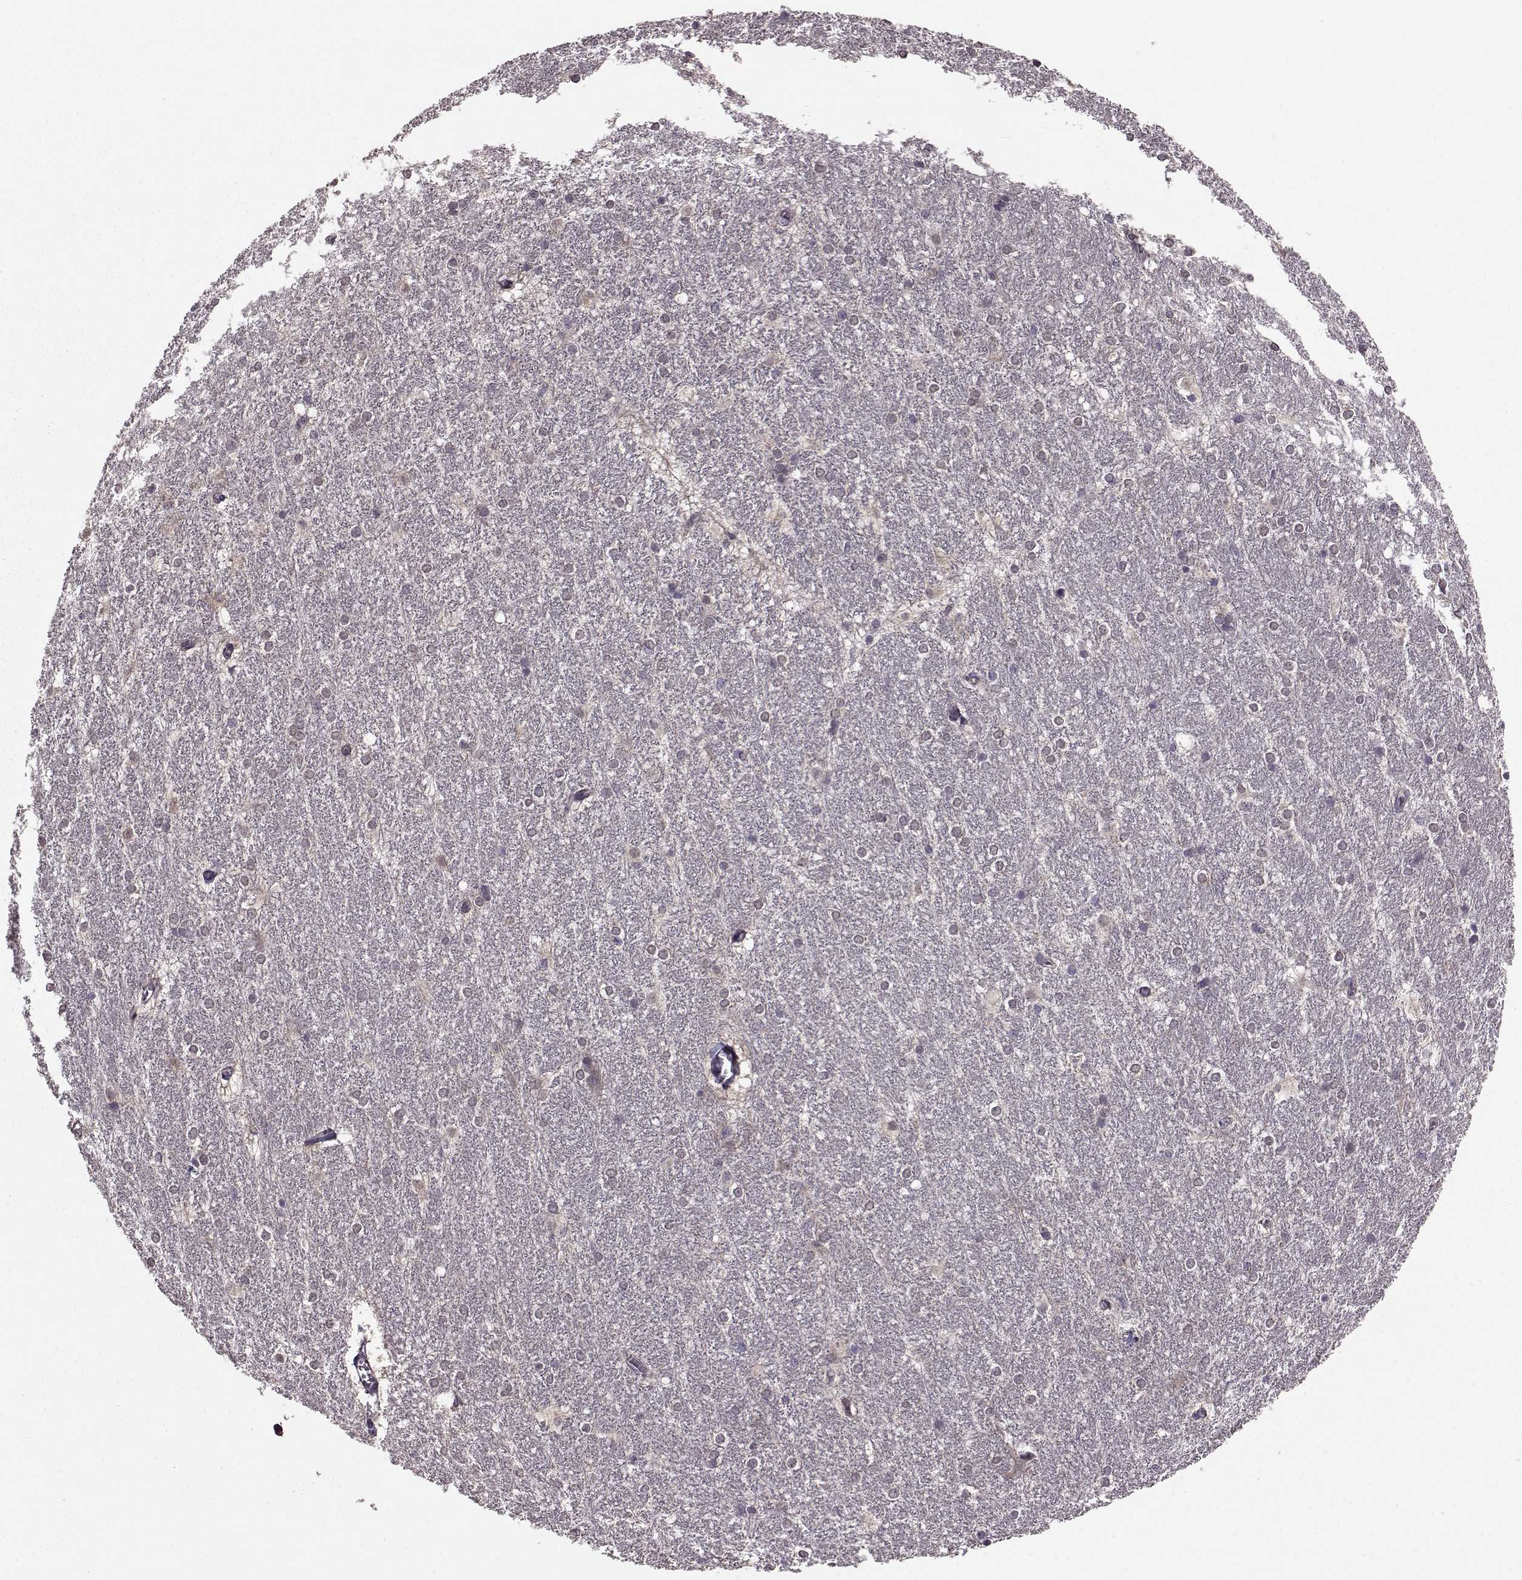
{"staining": {"intensity": "negative", "quantity": "none", "location": "none"}, "tissue": "hippocampus", "cell_type": "Glial cells", "image_type": "normal", "snomed": [{"axis": "morphology", "description": "Normal tissue, NOS"}, {"axis": "topography", "description": "Cerebral cortex"}, {"axis": "topography", "description": "Hippocampus"}], "caption": "Immunohistochemical staining of benign human hippocampus exhibits no significant staining in glial cells.", "gene": "SYNPO", "patient": {"sex": "female", "age": 19}}